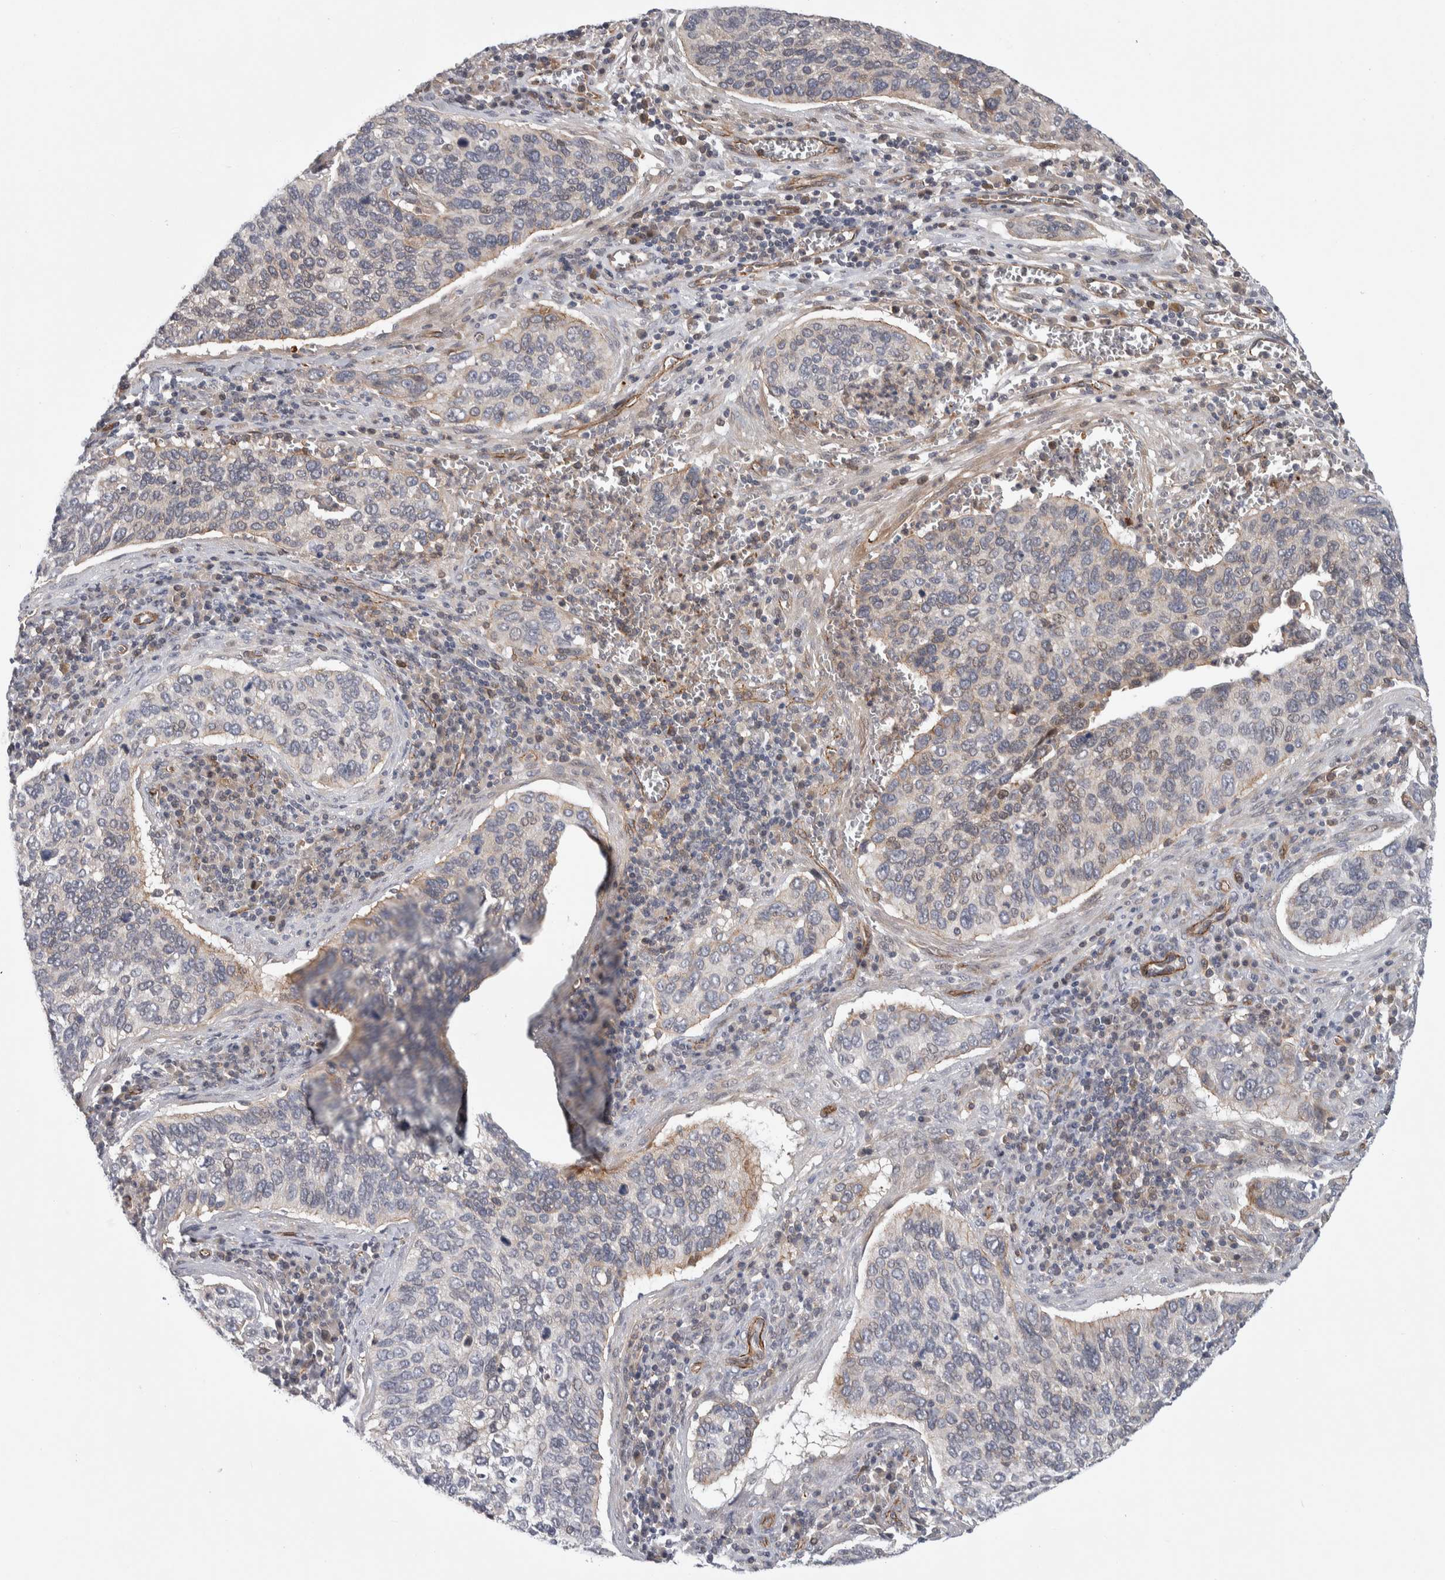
{"staining": {"intensity": "negative", "quantity": "none", "location": "none"}, "tissue": "cervical cancer", "cell_type": "Tumor cells", "image_type": "cancer", "snomed": [{"axis": "morphology", "description": "Squamous cell carcinoma, NOS"}, {"axis": "topography", "description": "Cervix"}], "caption": "IHC of cervical squamous cell carcinoma demonstrates no expression in tumor cells.", "gene": "ZNF862", "patient": {"sex": "female", "age": 53}}